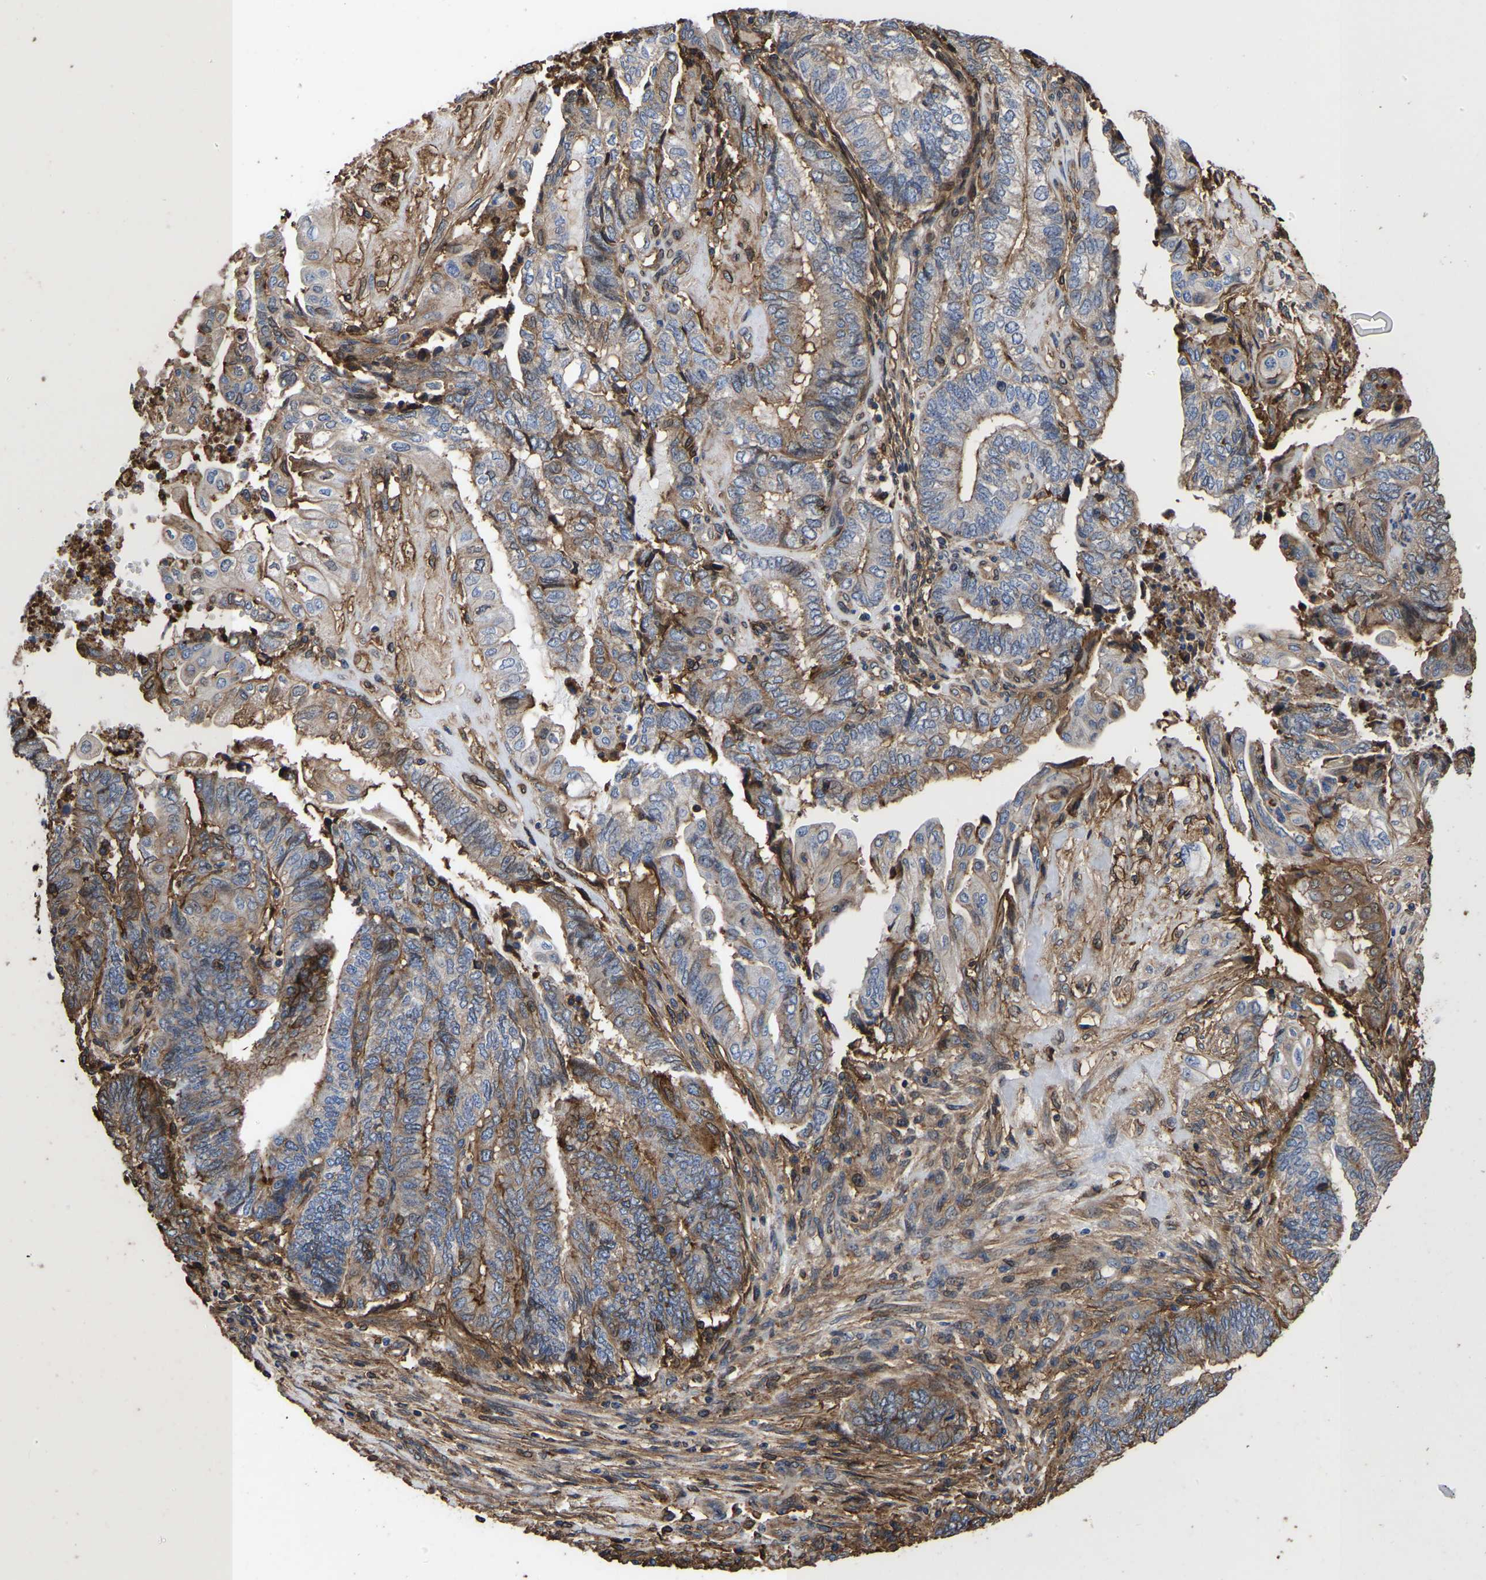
{"staining": {"intensity": "weak", "quantity": "<25%", "location": "cytoplasmic/membranous"}, "tissue": "endometrial cancer", "cell_type": "Tumor cells", "image_type": "cancer", "snomed": [{"axis": "morphology", "description": "Adenocarcinoma, NOS"}, {"axis": "topography", "description": "Uterus"}, {"axis": "topography", "description": "Endometrium"}], "caption": "An IHC histopathology image of adenocarcinoma (endometrial) is shown. There is no staining in tumor cells of adenocarcinoma (endometrial).", "gene": "LIF", "patient": {"sex": "female", "age": 70}}